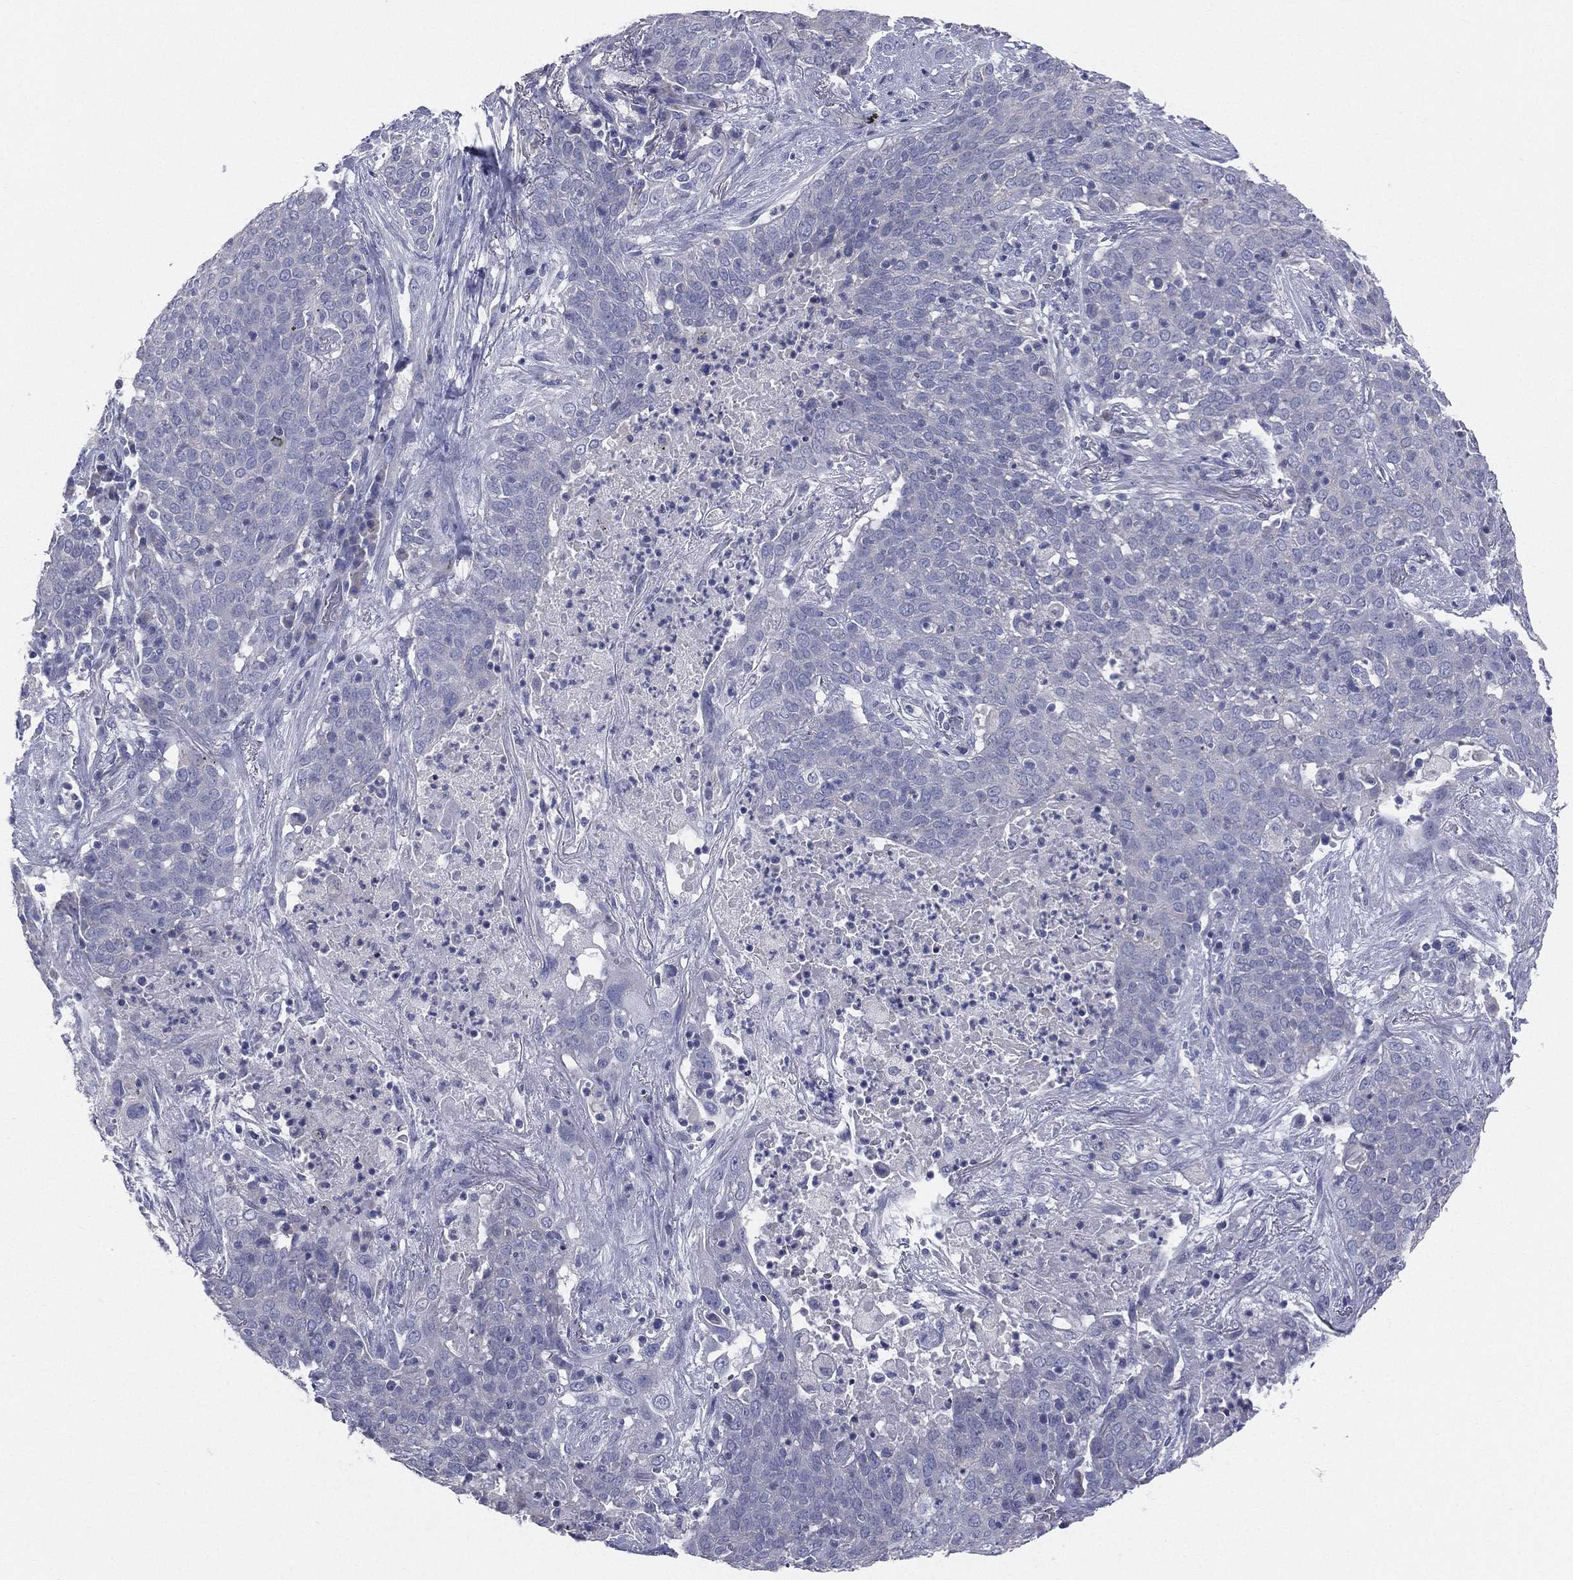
{"staining": {"intensity": "negative", "quantity": "none", "location": "none"}, "tissue": "lung cancer", "cell_type": "Tumor cells", "image_type": "cancer", "snomed": [{"axis": "morphology", "description": "Squamous cell carcinoma, NOS"}, {"axis": "topography", "description": "Lung"}], "caption": "This histopathology image is of lung cancer stained with IHC to label a protein in brown with the nuclei are counter-stained blue. There is no positivity in tumor cells.", "gene": "STK31", "patient": {"sex": "male", "age": 82}}